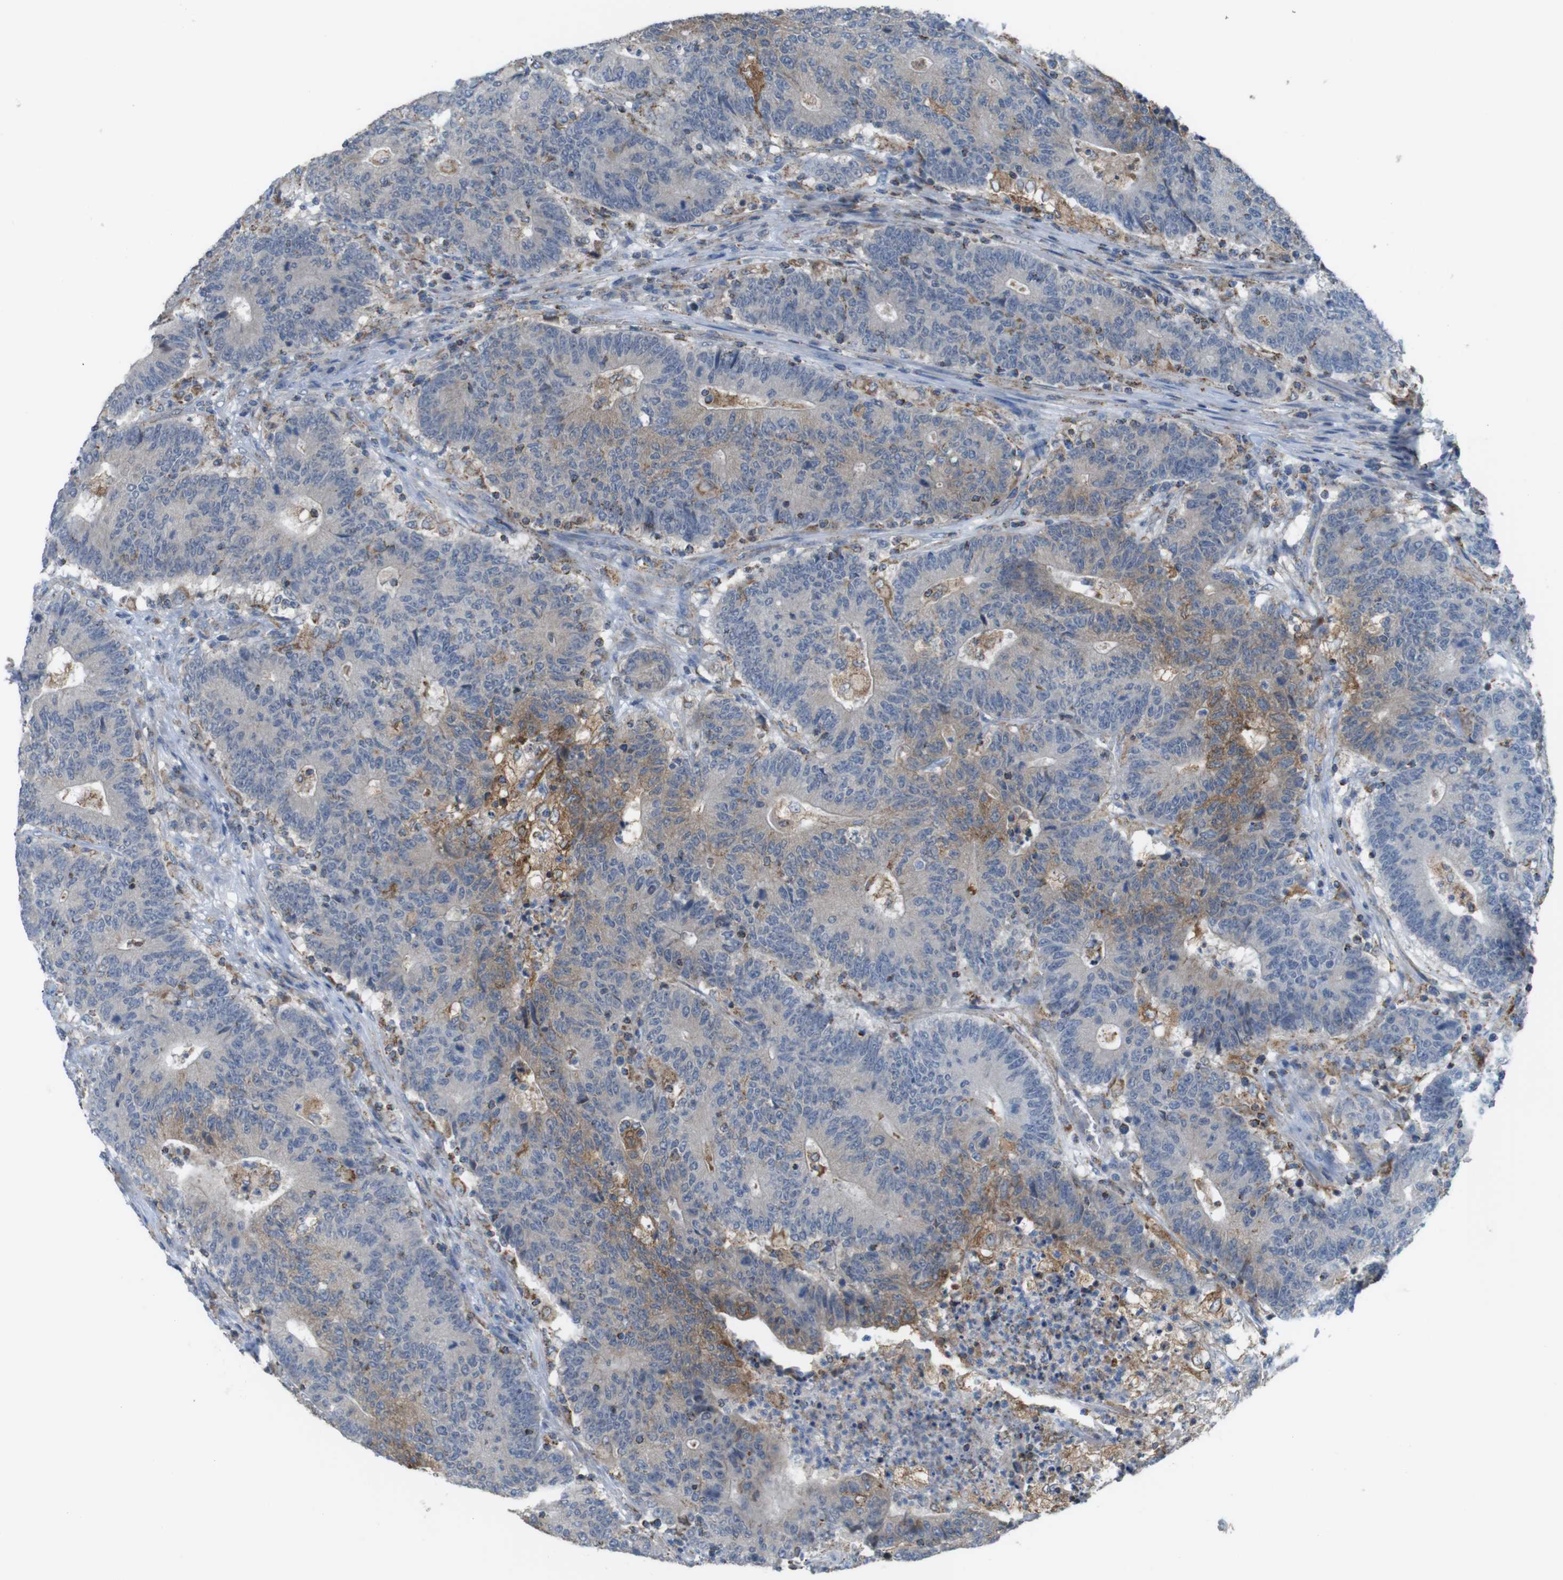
{"staining": {"intensity": "moderate", "quantity": "<25%", "location": "cytoplasmic/membranous"}, "tissue": "colorectal cancer", "cell_type": "Tumor cells", "image_type": "cancer", "snomed": [{"axis": "morphology", "description": "Normal tissue, NOS"}, {"axis": "morphology", "description": "Adenocarcinoma, NOS"}, {"axis": "topography", "description": "Colon"}], "caption": "IHC micrograph of neoplastic tissue: human colorectal adenocarcinoma stained using immunohistochemistry displays low levels of moderate protein expression localized specifically in the cytoplasmic/membranous of tumor cells, appearing as a cytoplasmic/membranous brown color.", "gene": "GRIK2", "patient": {"sex": "female", "age": 75}}